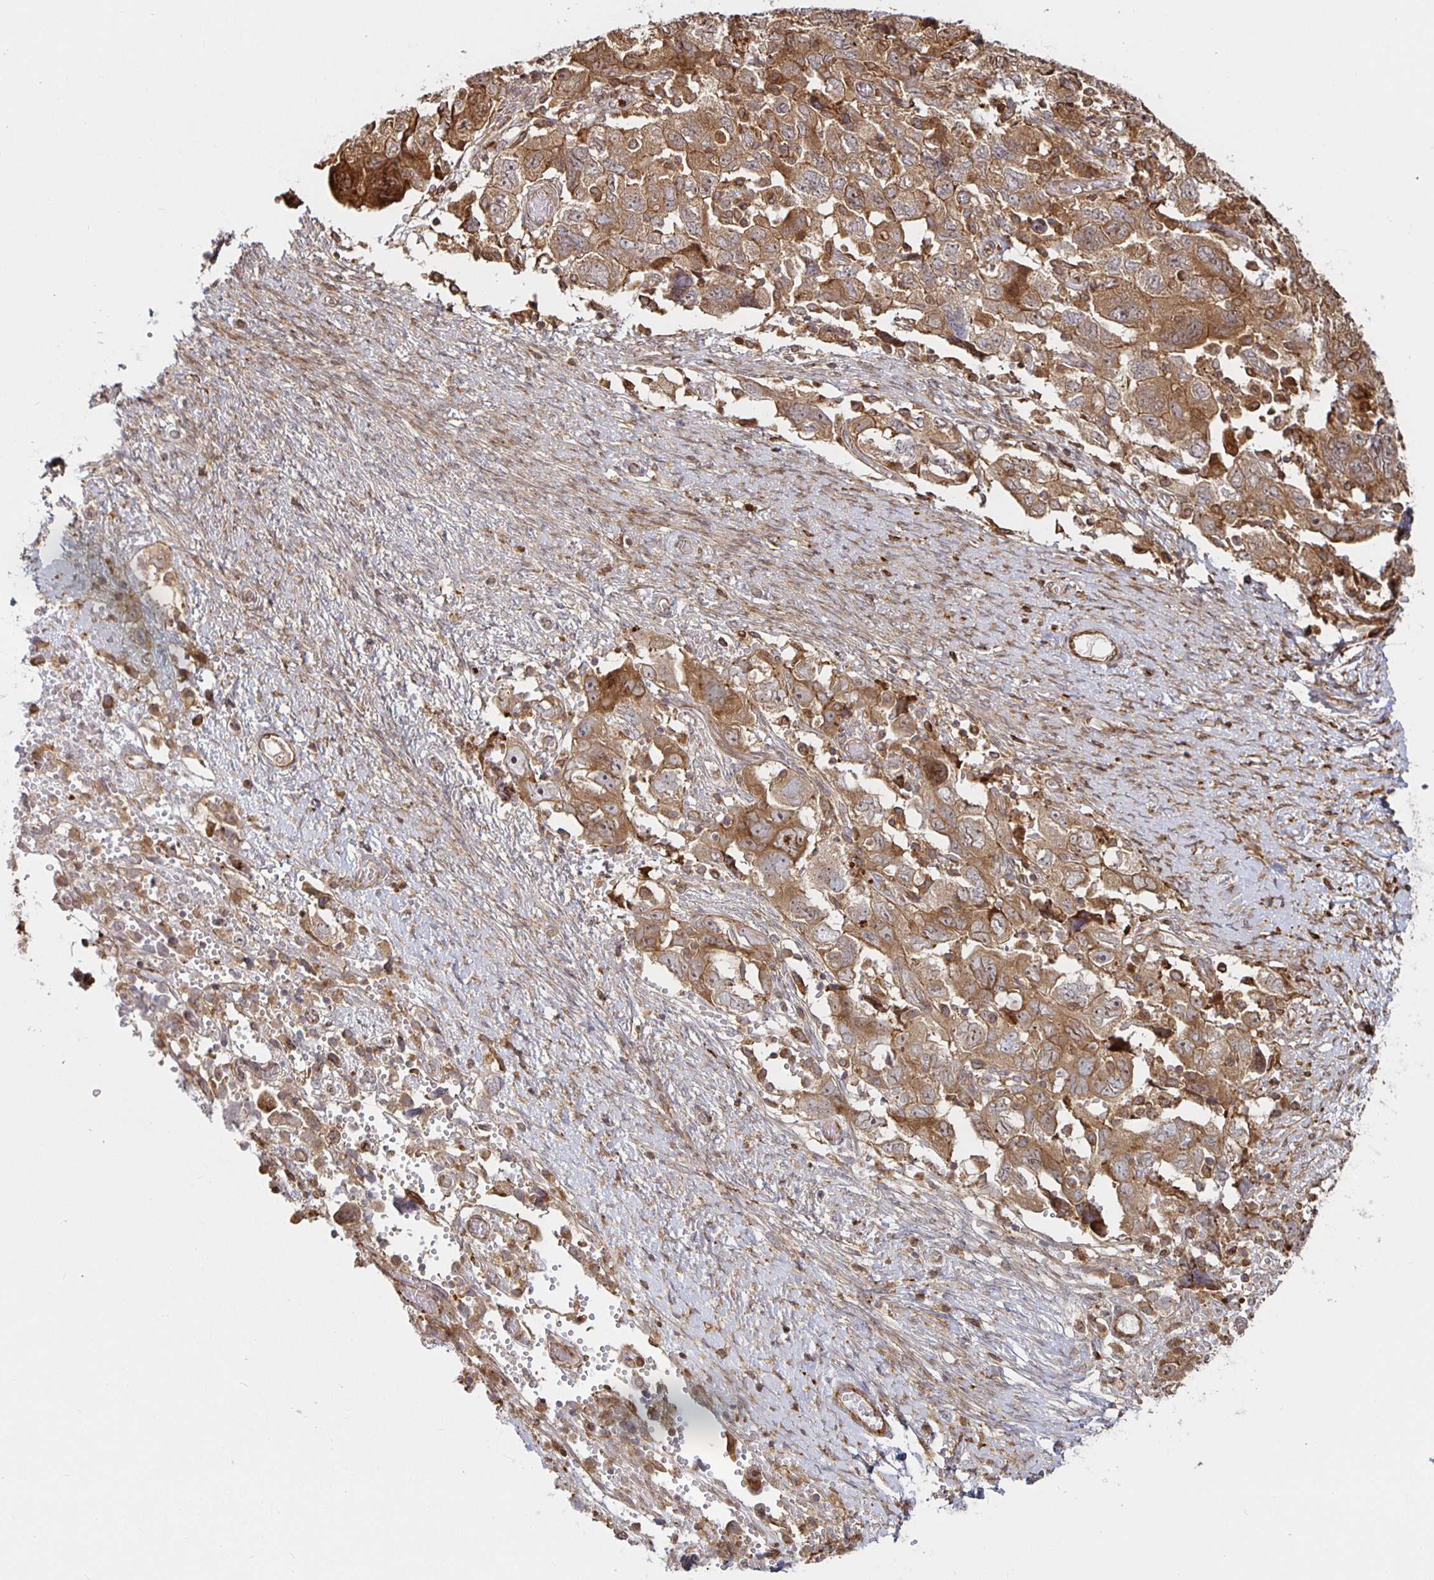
{"staining": {"intensity": "moderate", "quantity": ">75%", "location": "cytoplasmic/membranous"}, "tissue": "ovarian cancer", "cell_type": "Tumor cells", "image_type": "cancer", "snomed": [{"axis": "morphology", "description": "Carcinoma, NOS"}, {"axis": "morphology", "description": "Cystadenocarcinoma, serous, NOS"}, {"axis": "topography", "description": "Ovary"}], "caption": "IHC micrograph of neoplastic tissue: serous cystadenocarcinoma (ovarian) stained using immunohistochemistry (IHC) shows medium levels of moderate protein expression localized specifically in the cytoplasmic/membranous of tumor cells, appearing as a cytoplasmic/membranous brown color.", "gene": "STRAP", "patient": {"sex": "female", "age": 69}}